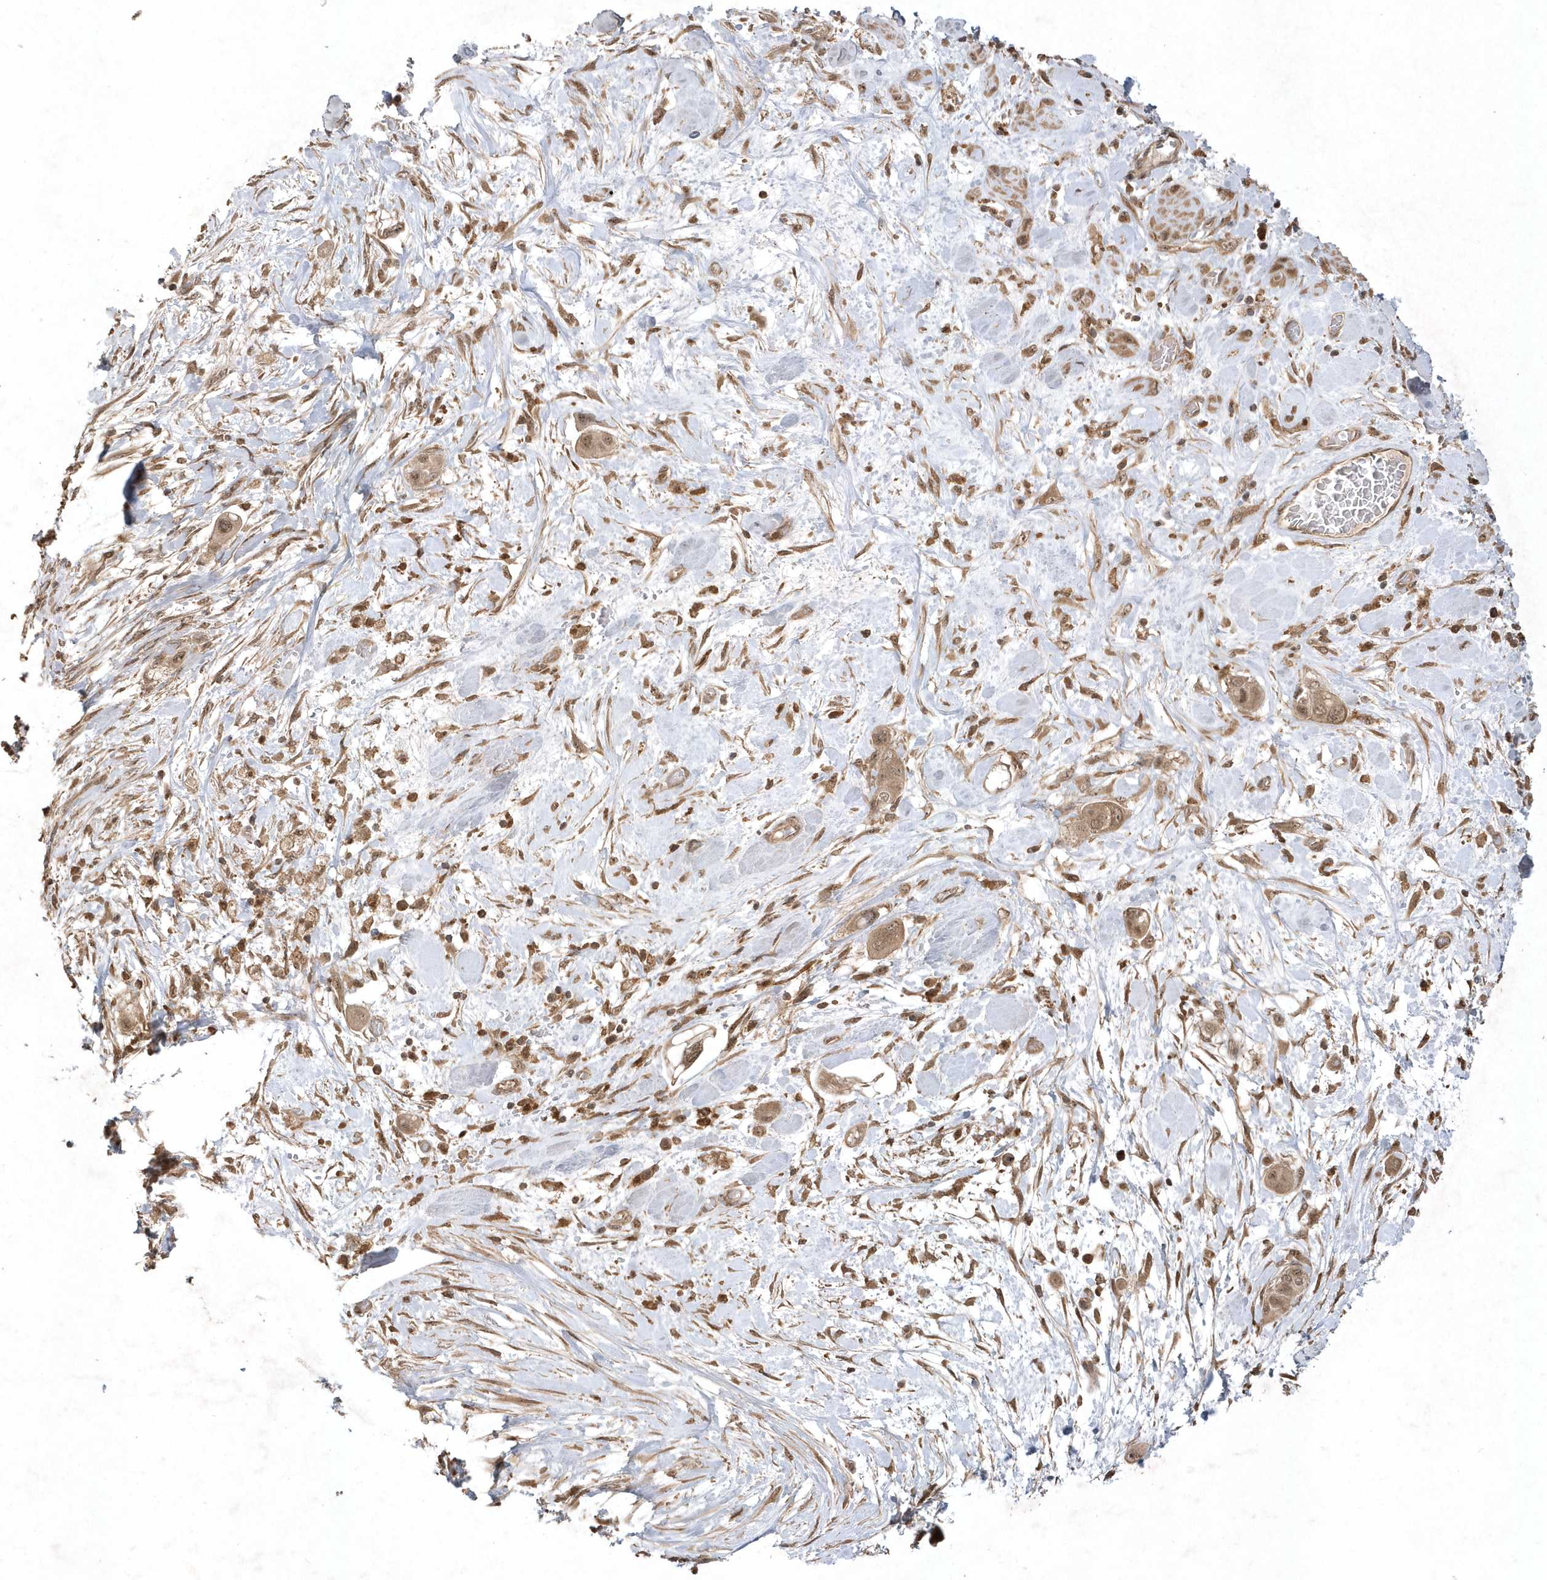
{"staining": {"intensity": "moderate", "quantity": ">75%", "location": "cytoplasmic/membranous"}, "tissue": "pancreatic cancer", "cell_type": "Tumor cells", "image_type": "cancer", "snomed": [{"axis": "morphology", "description": "Adenocarcinoma, NOS"}, {"axis": "topography", "description": "Pancreas"}], "caption": "Immunohistochemistry (IHC) staining of adenocarcinoma (pancreatic), which shows medium levels of moderate cytoplasmic/membranous staining in approximately >75% of tumor cells indicating moderate cytoplasmic/membranous protein positivity. The staining was performed using DAB (brown) for protein detection and nuclei were counterstained in hematoxylin (blue).", "gene": "LACC1", "patient": {"sex": "male", "age": 68}}